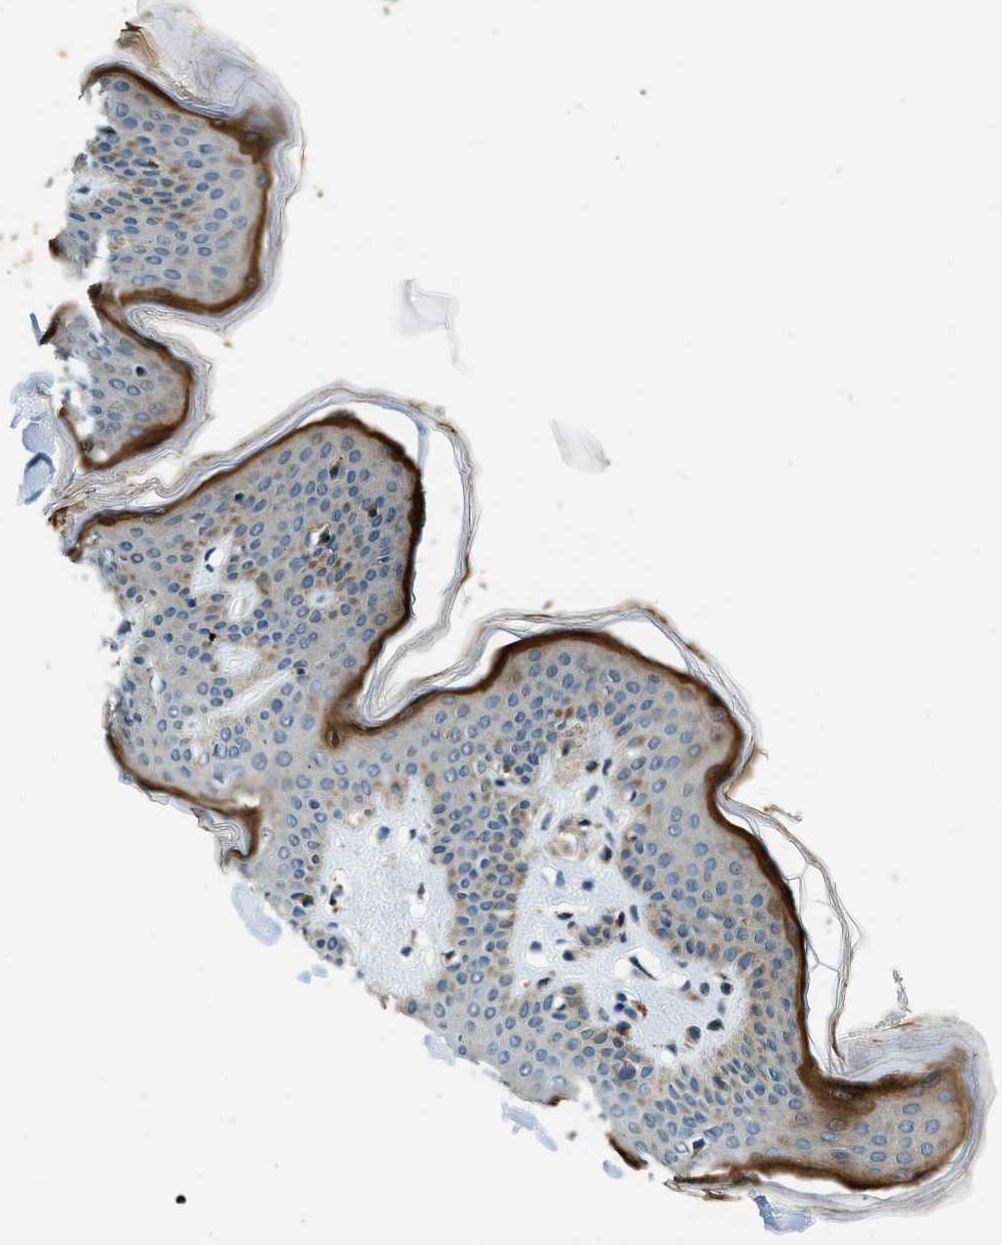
{"staining": {"intensity": "moderate", "quantity": ">75%", "location": "cytoplasmic/membranous"}, "tissue": "skin", "cell_type": "Fibroblasts", "image_type": "normal", "snomed": [{"axis": "morphology", "description": "Normal tissue, NOS"}, {"axis": "topography", "description": "Skin"}], "caption": "Protein analysis of unremarkable skin reveals moderate cytoplasmic/membranous positivity in about >75% of fibroblasts. The staining is performed using DAB (3,3'-diaminobenzidine) brown chromogen to label protein expression. The nuclei are counter-stained blue using hematoxylin.", "gene": "HERC2", "patient": {"sex": "female", "age": 17}}